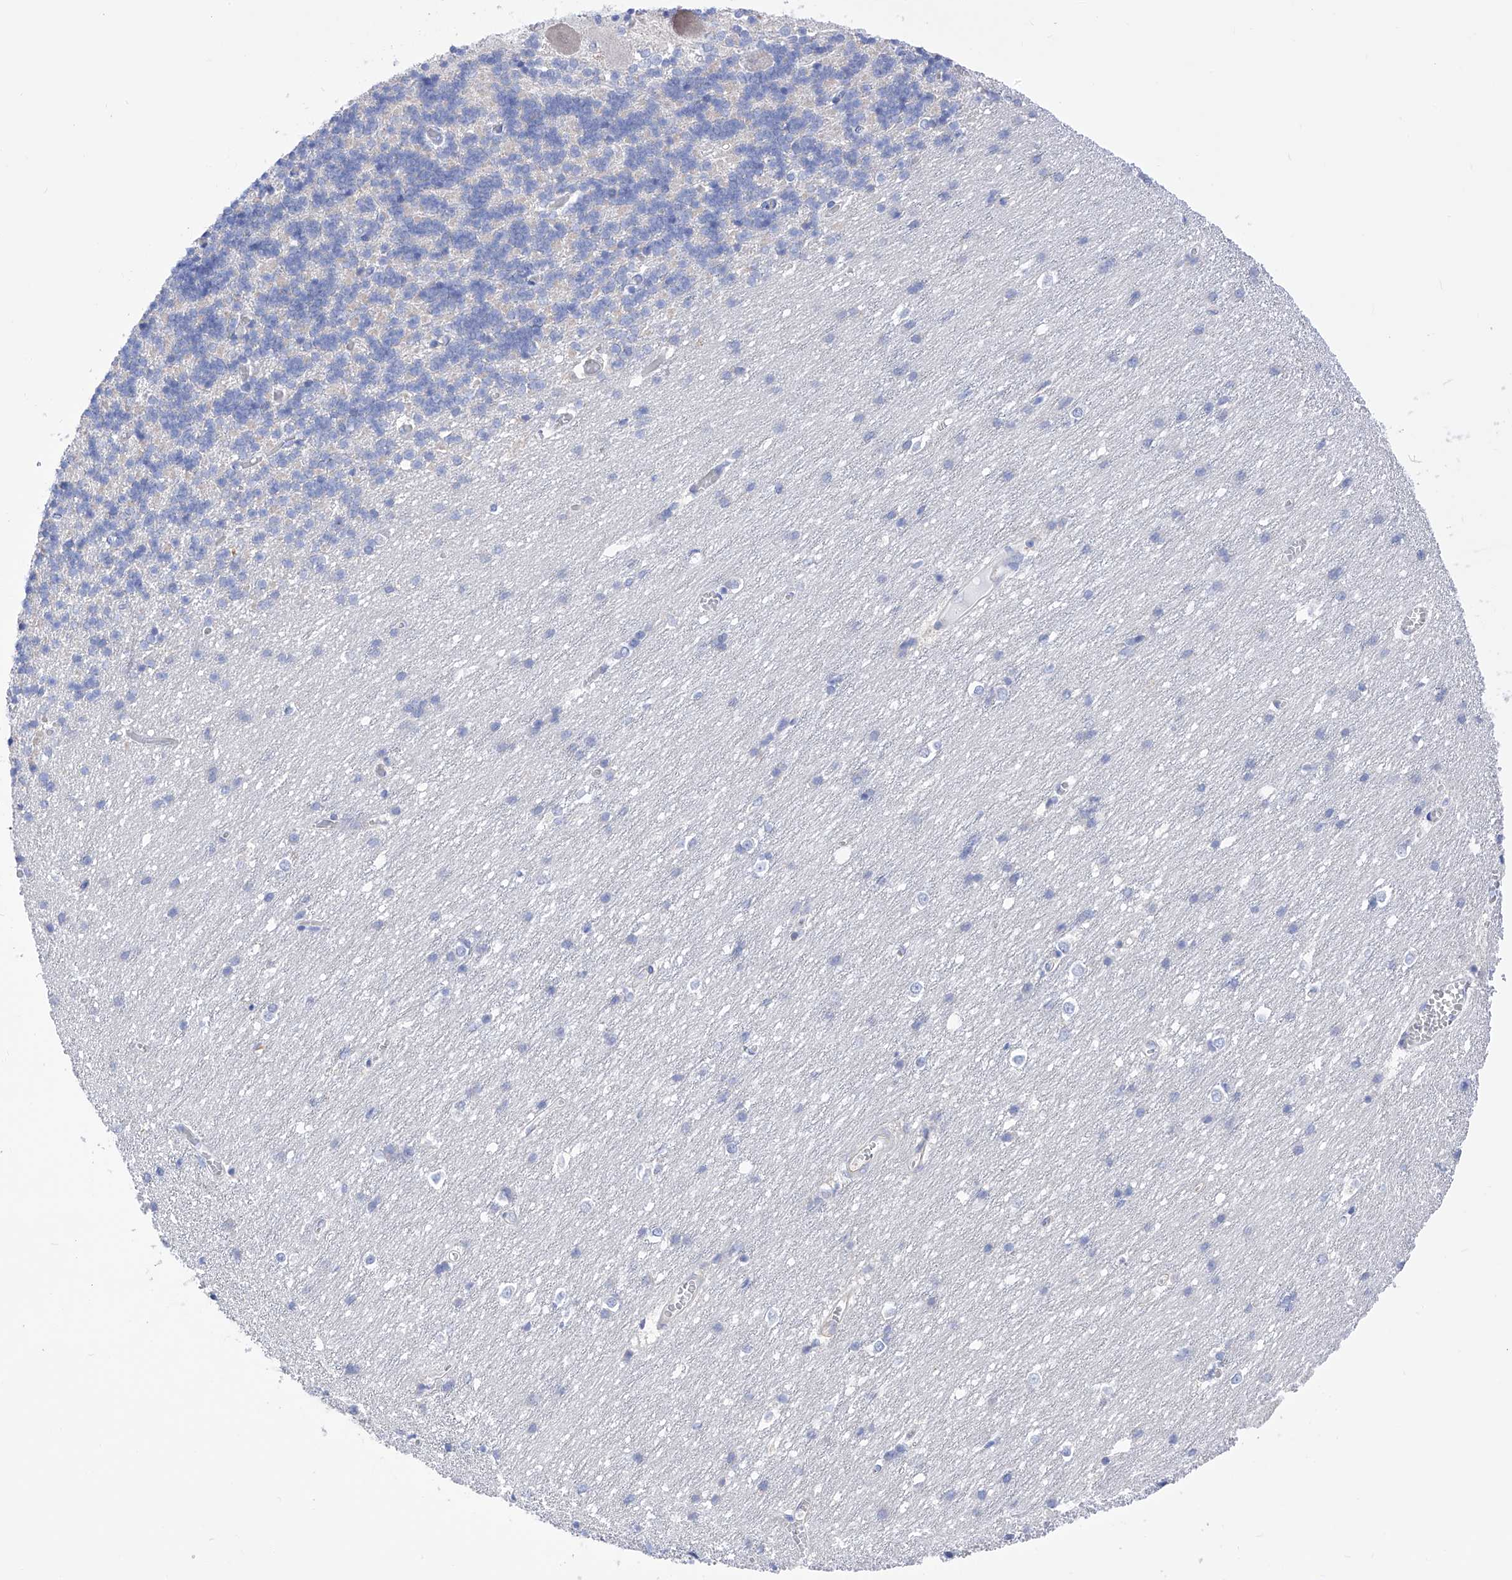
{"staining": {"intensity": "negative", "quantity": "none", "location": "none"}, "tissue": "cerebellum", "cell_type": "Cells in granular layer", "image_type": "normal", "snomed": [{"axis": "morphology", "description": "Normal tissue, NOS"}, {"axis": "topography", "description": "Cerebellum"}], "caption": "Immunohistochemistry (IHC) histopathology image of normal cerebellum: cerebellum stained with DAB (3,3'-diaminobenzidine) exhibits no significant protein expression in cells in granular layer. (DAB (3,3'-diaminobenzidine) IHC with hematoxylin counter stain).", "gene": "FLG", "patient": {"sex": "male", "age": 37}}